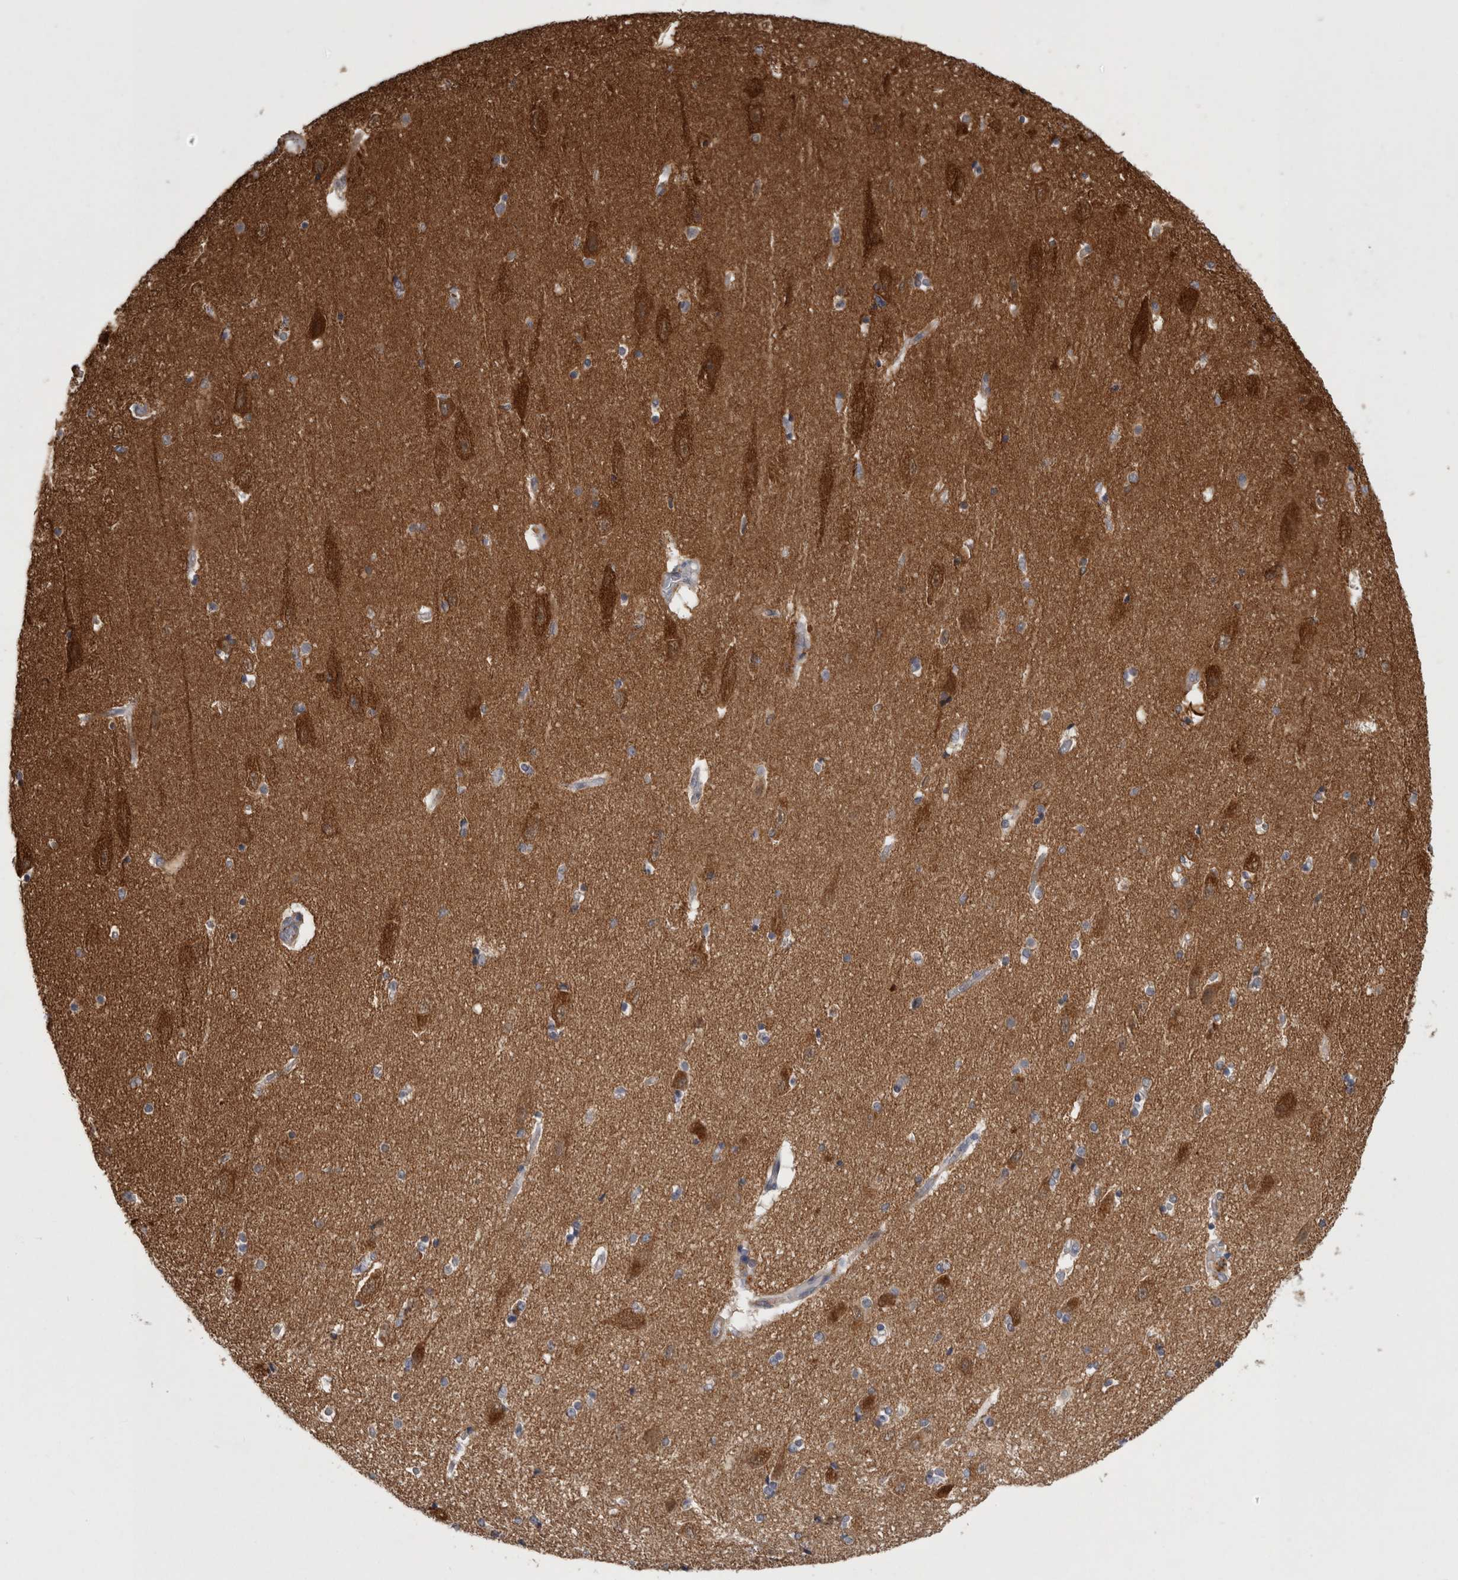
{"staining": {"intensity": "moderate", "quantity": "<25%", "location": "cytoplasmic/membranous"}, "tissue": "hippocampus", "cell_type": "Glial cells", "image_type": "normal", "snomed": [{"axis": "morphology", "description": "Normal tissue, NOS"}, {"axis": "topography", "description": "Hippocampus"}], "caption": "Immunohistochemistry (IHC) image of unremarkable hippocampus: human hippocampus stained using immunohistochemistry (IHC) displays low levels of moderate protein expression localized specifically in the cytoplasmic/membranous of glial cells, appearing as a cytoplasmic/membranous brown color.", "gene": "ACOT7", "patient": {"sex": "female", "age": 54}}